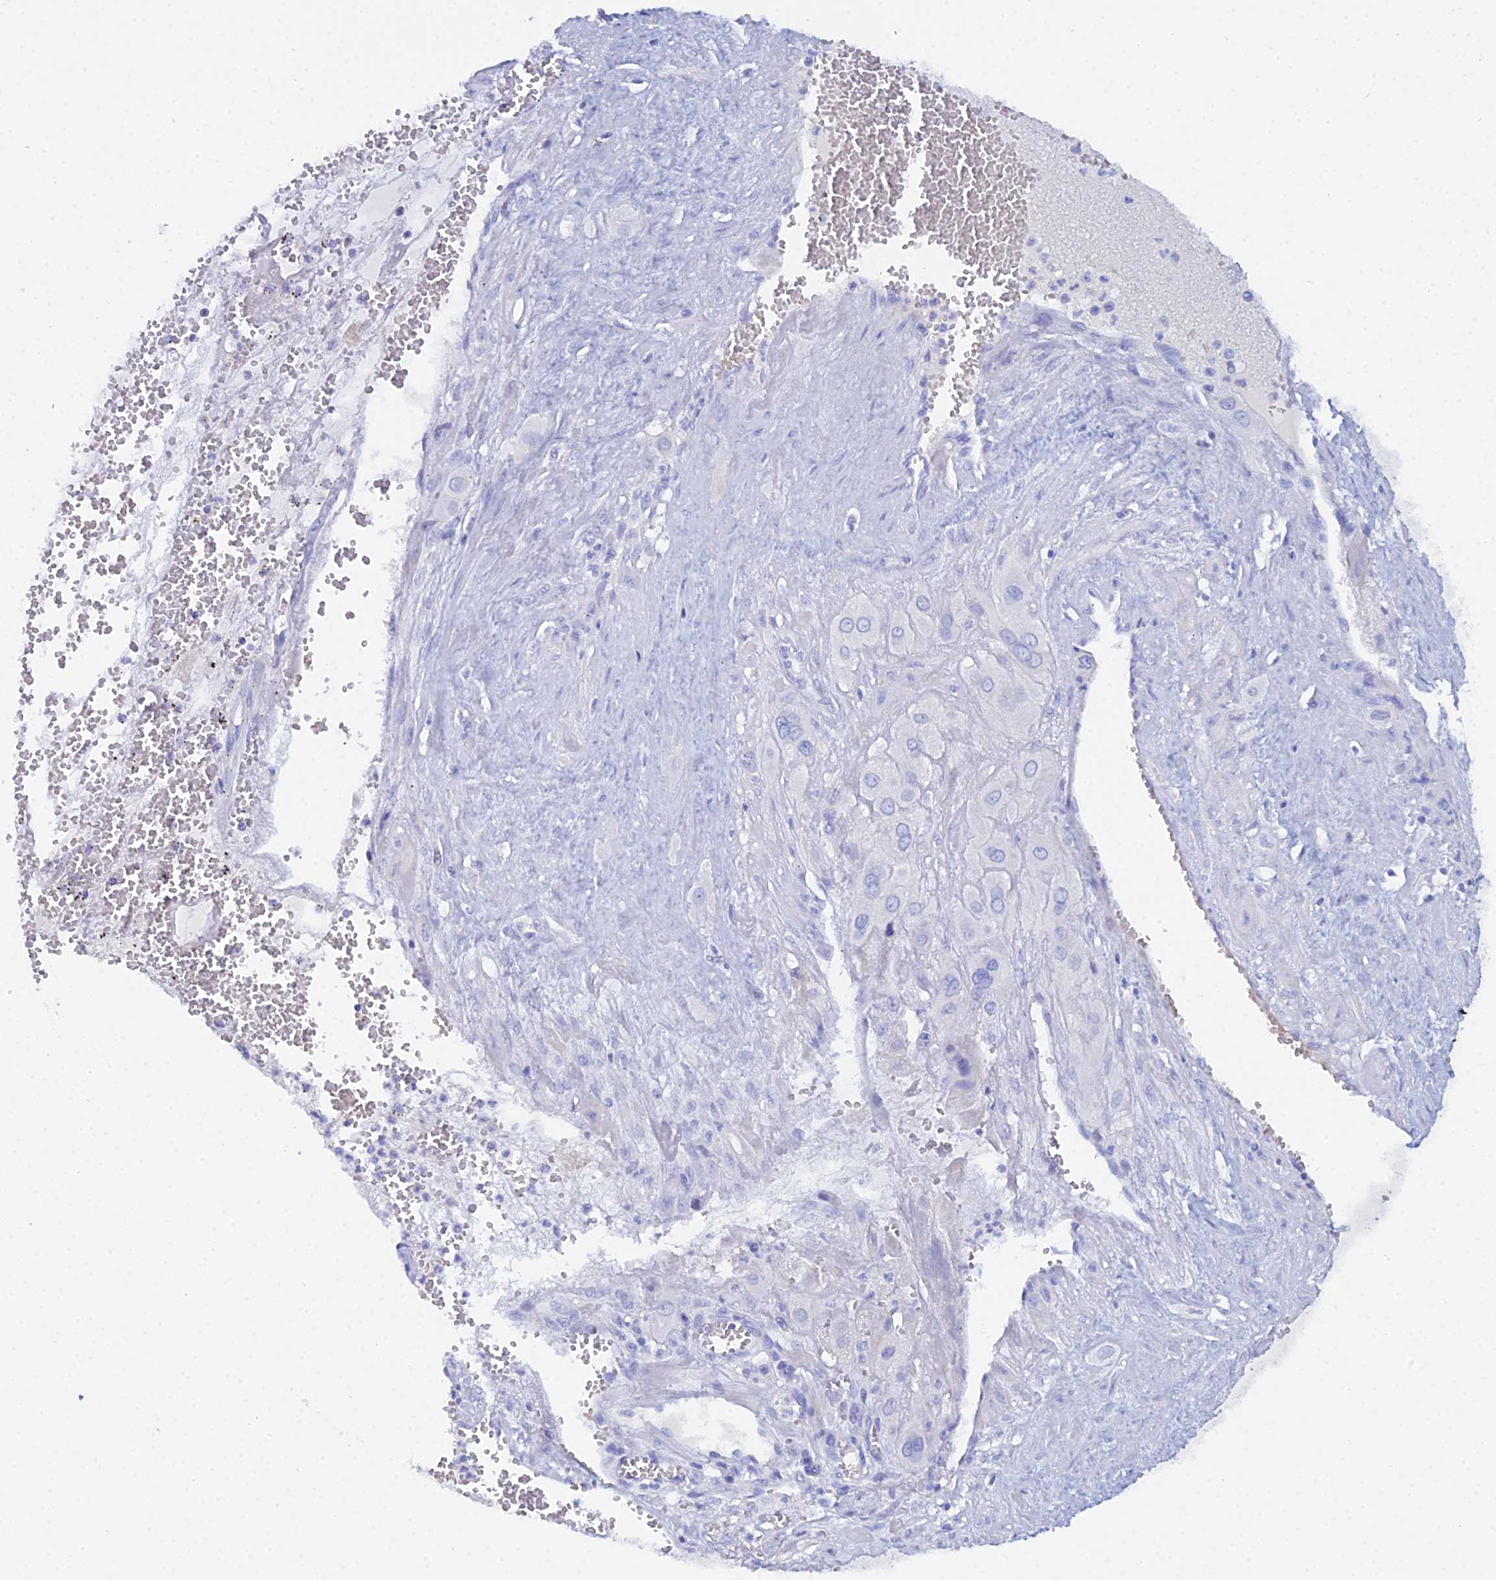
{"staining": {"intensity": "negative", "quantity": "none", "location": "none"}, "tissue": "cervical cancer", "cell_type": "Tumor cells", "image_type": "cancer", "snomed": [{"axis": "morphology", "description": "Squamous cell carcinoma, NOS"}, {"axis": "topography", "description": "Cervix"}], "caption": "There is no significant expression in tumor cells of cervical squamous cell carcinoma. The staining was performed using DAB to visualize the protein expression in brown, while the nuclei were stained in blue with hematoxylin (Magnification: 20x).", "gene": "CELA3A", "patient": {"sex": "female", "age": 34}}